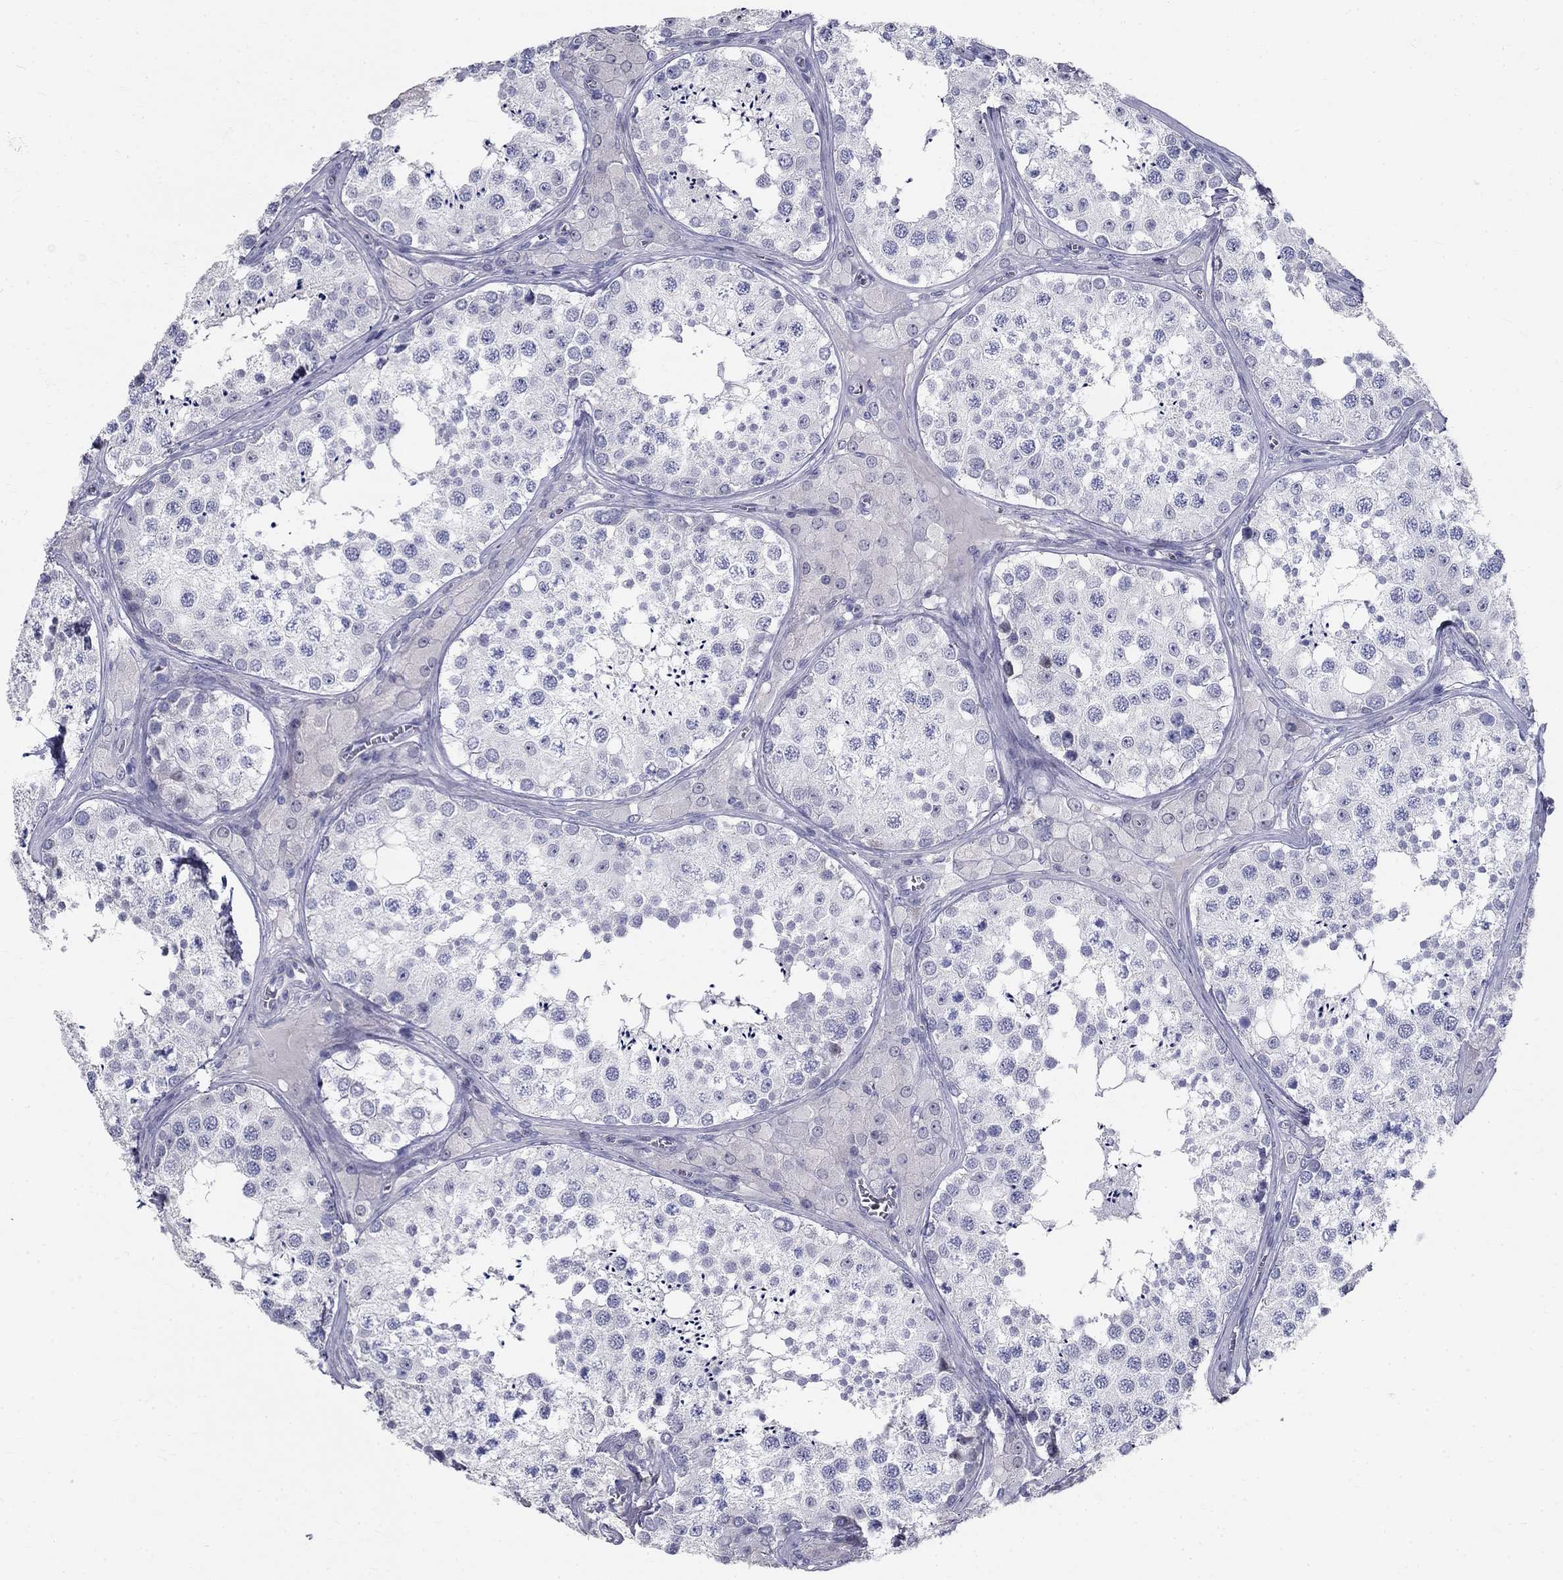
{"staining": {"intensity": "negative", "quantity": "none", "location": "none"}, "tissue": "testis", "cell_type": "Cells in seminiferous ducts", "image_type": "normal", "snomed": [{"axis": "morphology", "description": "Normal tissue, NOS"}, {"axis": "topography", "description": "Testis"}], "caption": "Protein analysis of normal testis exhibits no significant positivity in cells in seminiferous ducts.", "gene": "ENSG00000290147", "patient": {"sex": "male", "age": 34}}